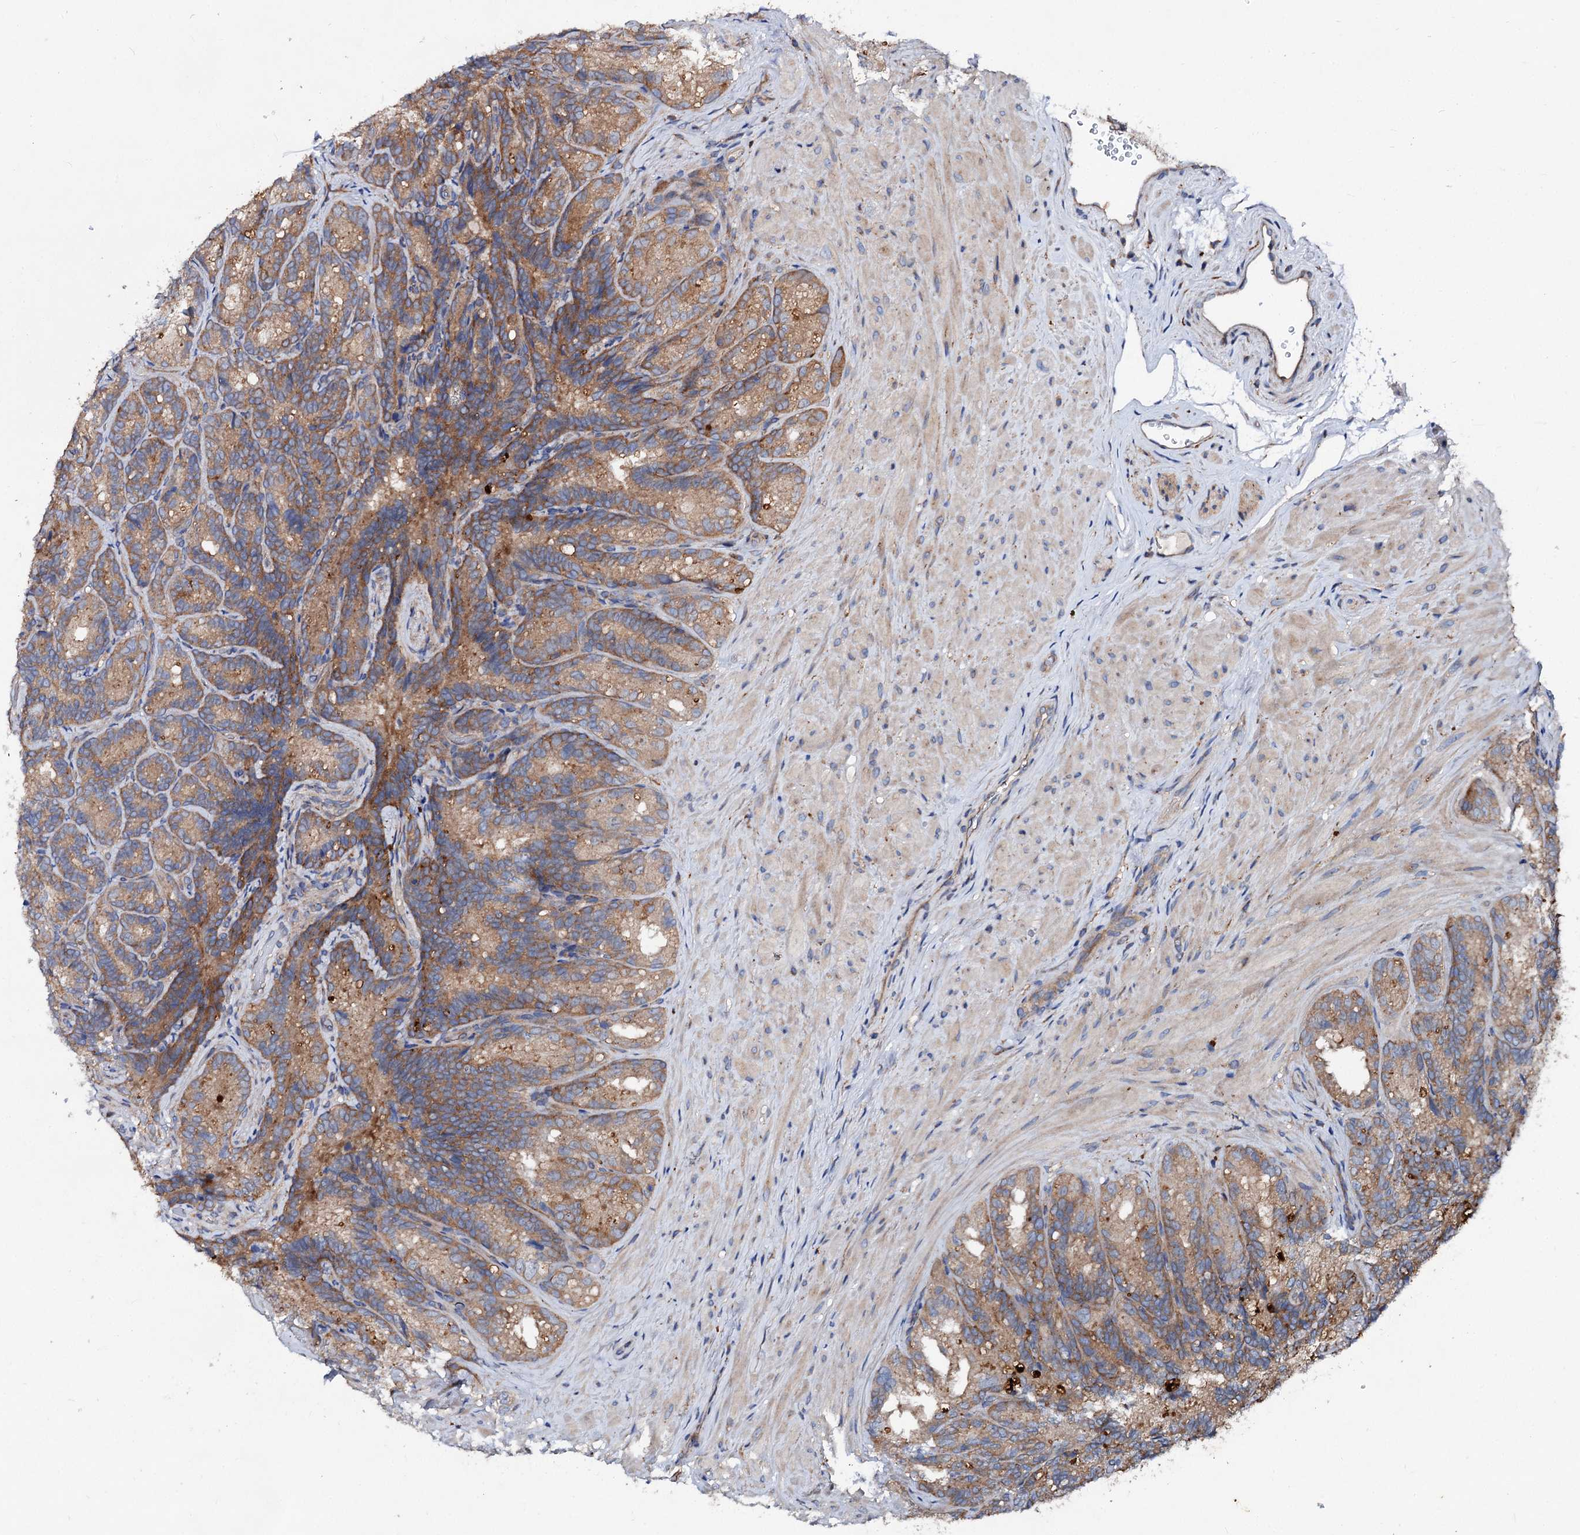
{"staining": {"intensity": "moderate", "quantity": ">75%", "location": "cytoplasmic/membranous"}, "tissue": "seminal vesicle", "cell_type": "Glandular cells", "image_type": "normal", "snomed": [{"axis": "morphology", "description": "Normal tissue, NOS"}, {"axis": "topography", "description": "Seminal veicle"}], "caption": "This photomicrograph displays immunohistochemistry staining of normal human seminal vesicle, with medium moderate cytoplasmic/membranous staining in about >75% of glandular cells.", "gene": "VPS29", "patient": {"sex": "male", "age": 60}}